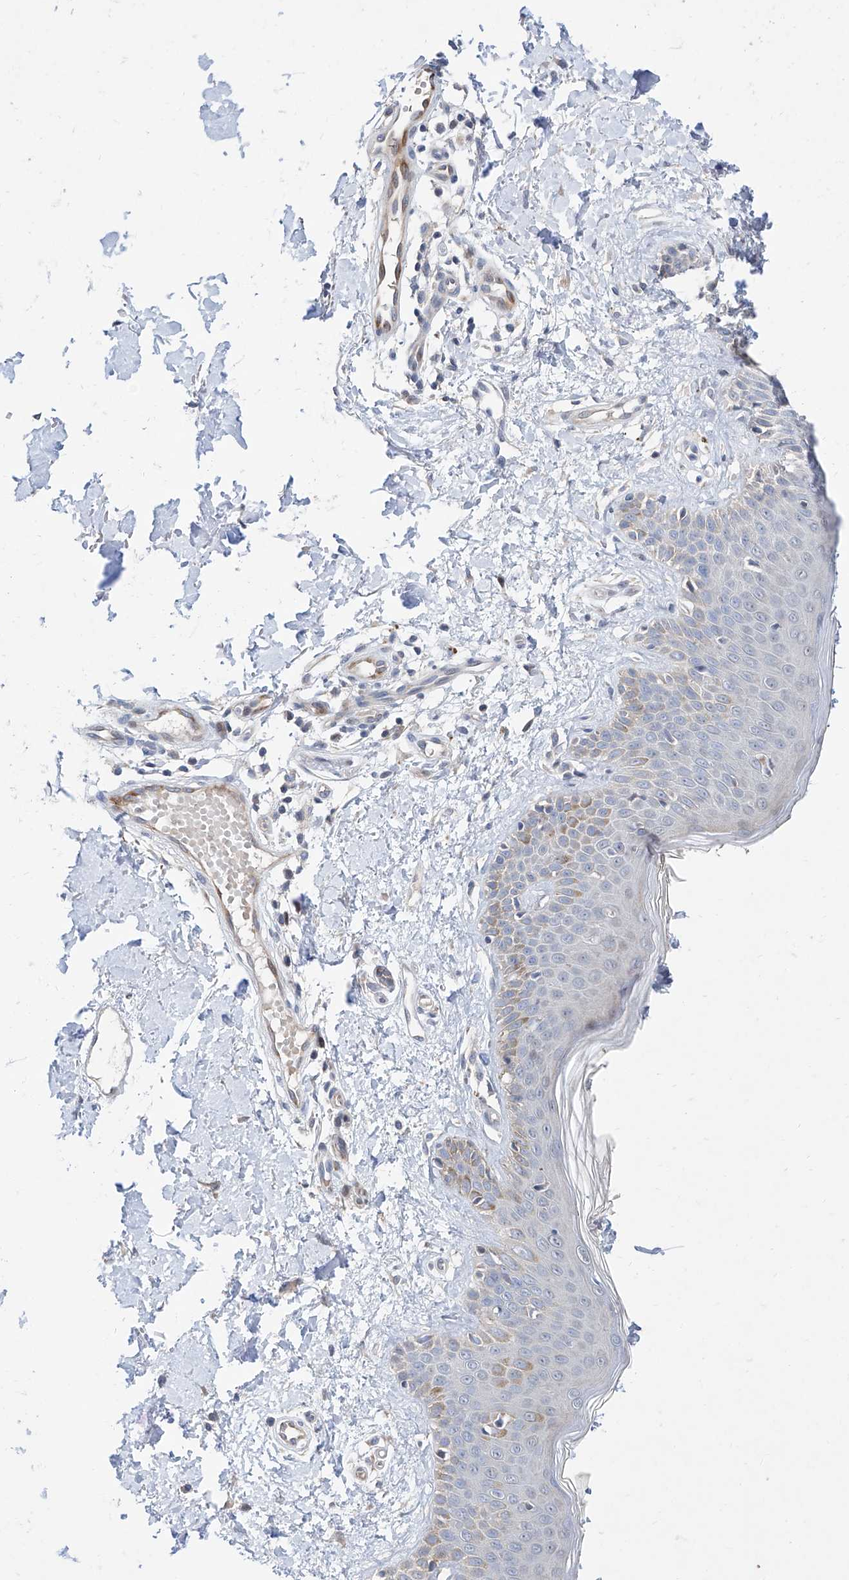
{"staining": {"intensity": "negative", "quantity": "none", "location": "none"}, "tissue": "skin", "cell_type": "Fibroblasts", "image_type": "normal", "snomed": [{"axis": "morphology", "description": "Normal tissue, NOS"}, {"axis": "topography", "description": "Skin"}], "caption": "An immunohistochemistry photomicrograph of normal skin is shown. There is no staining in fibroblasts of skin. (Stains: DAB immunohistochemistry (IHC) with hematoxylin counter stain, Microscopy: brightfield microscopy at high magnification).", "gene": "FUCA2", "patient": {"sex": "male", "age": 37}}